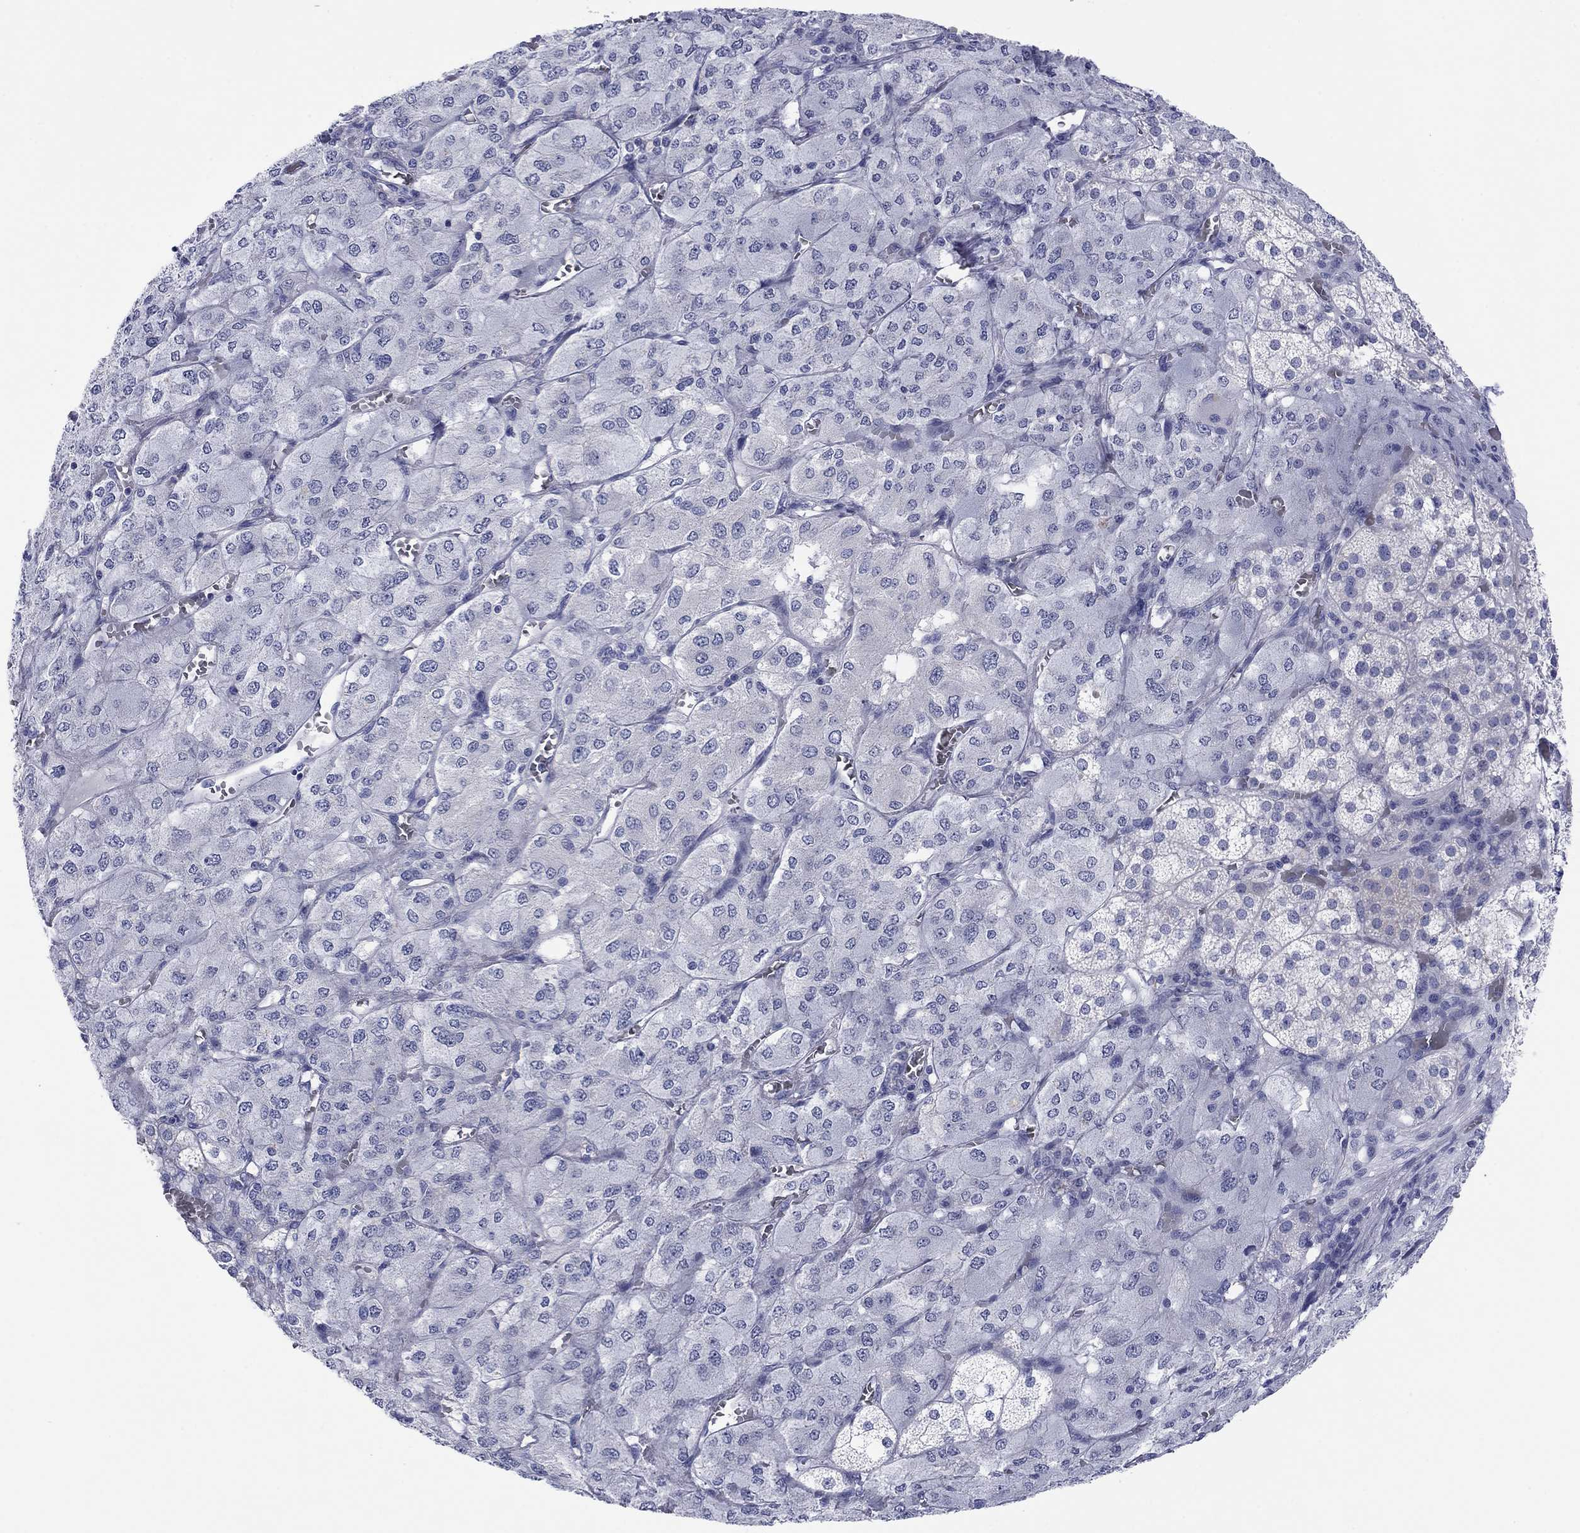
{"staining": {"intensity": "negative", "quantity": "none", "location": "none"}, "tissue": "adrenal gland", "cell_type": "Glandular cells", "image_type": "normal", "snomed": [{"axis": "morphology", "description": "Normal tissue, NOS"}, {"axis": "topography", "description": "Adrenal gland"}], "caption": "Micrograph shows no significant protein staining in glandular cells of unremarkable adrenal gland. (DAB immunohistochemistry with hematoxylin counter stain).", "gene": "MAGEB6", "patient": {"sex": "female", "age": 60}}